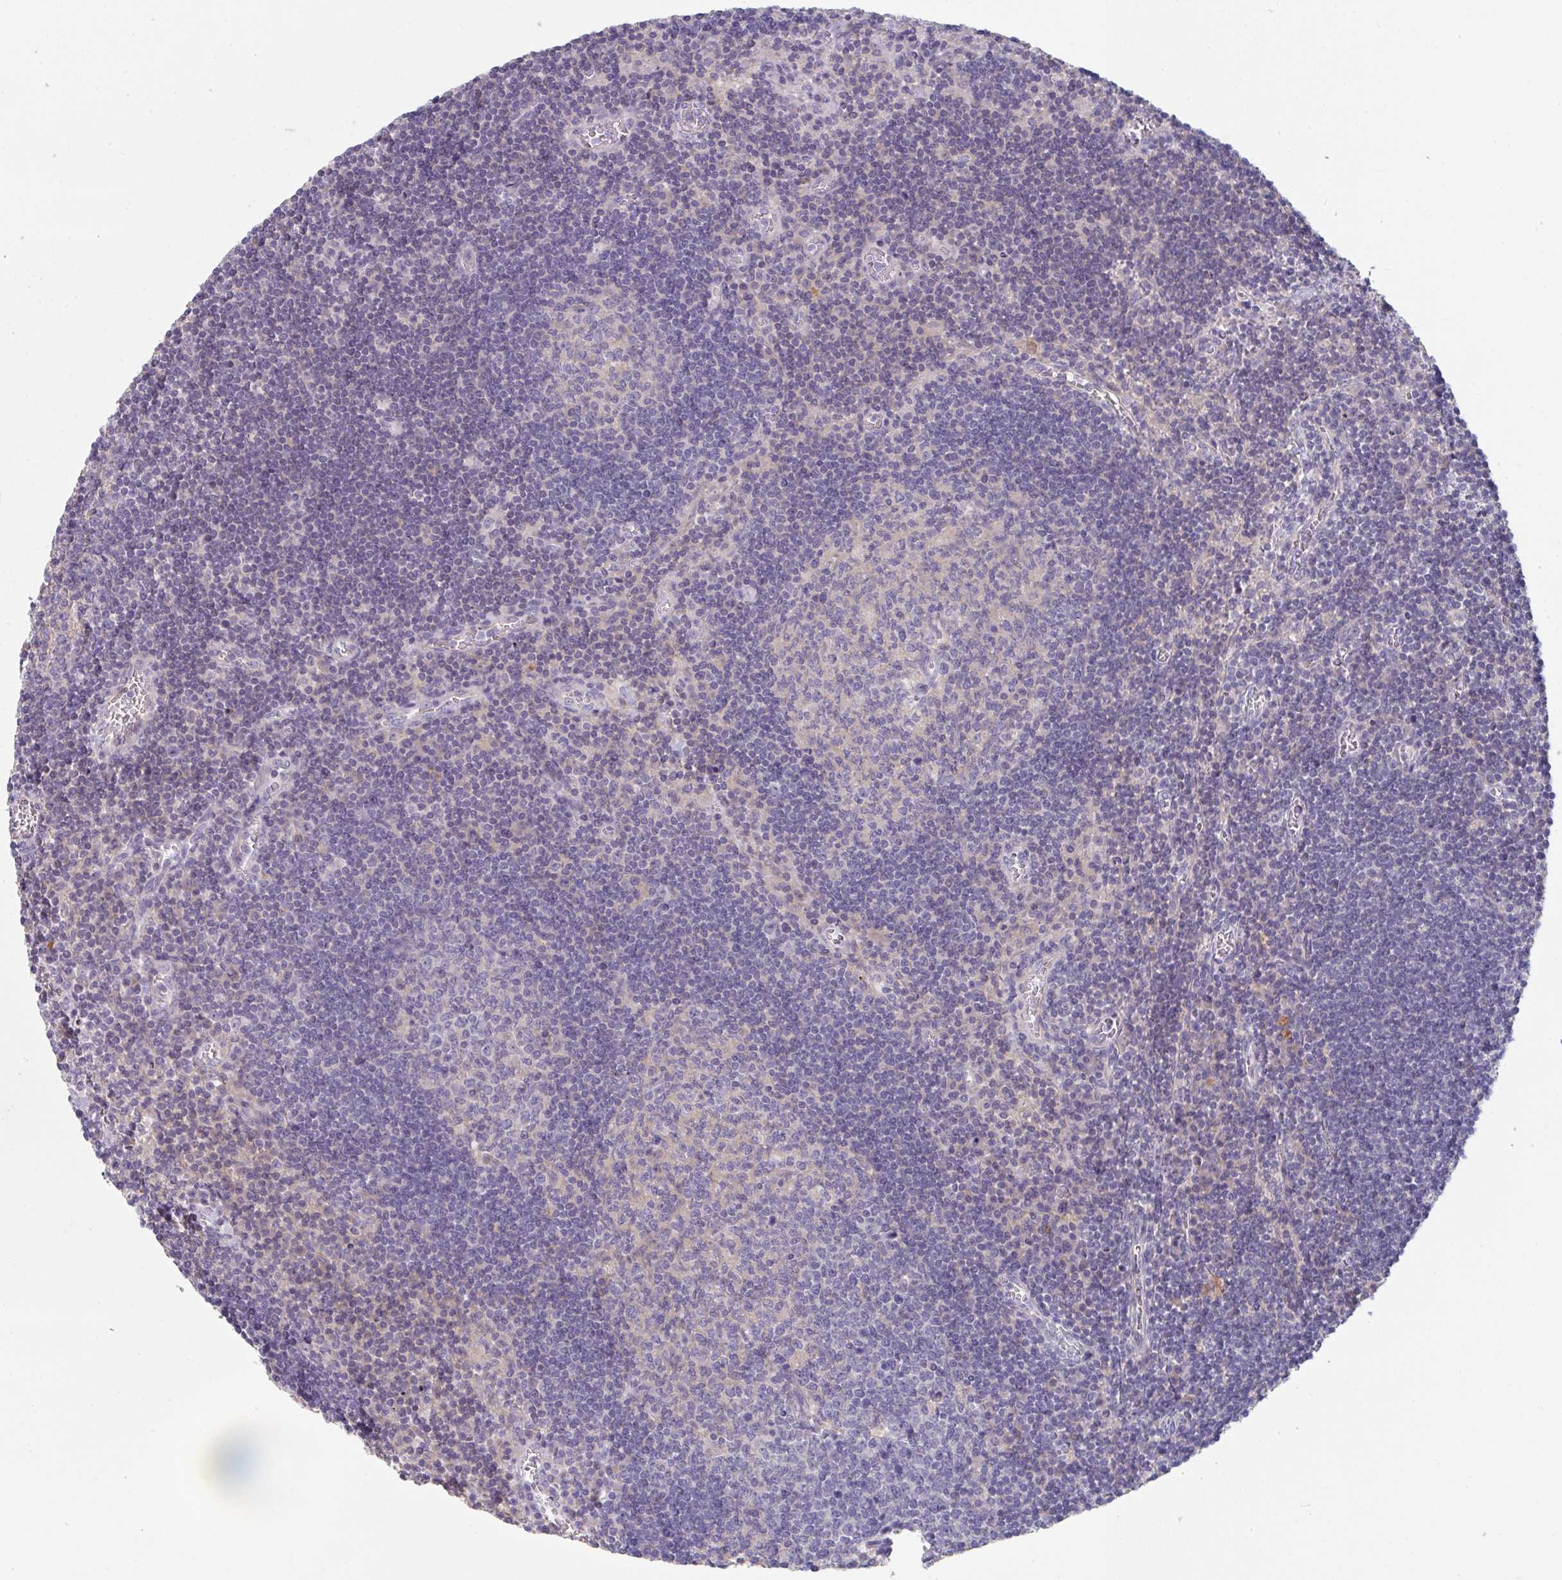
{"staining": {"intensity": "negative", "quantity": "none", "location": "none"}, "tissue": "lymph node", "cell_type": "Germinal center cells", "image_type": "normal", "snomed": [{"axis": "morphology", "description": "Normal tissue, NOS"}, {"axis": "topography", "description": "Lymph node"}], "caption": "Micrograph shows no significant protein positivity in germinal center cells of benign lymph node.", "gene": "HGFAC", "patient": {"sex": "male", "age": 67}}